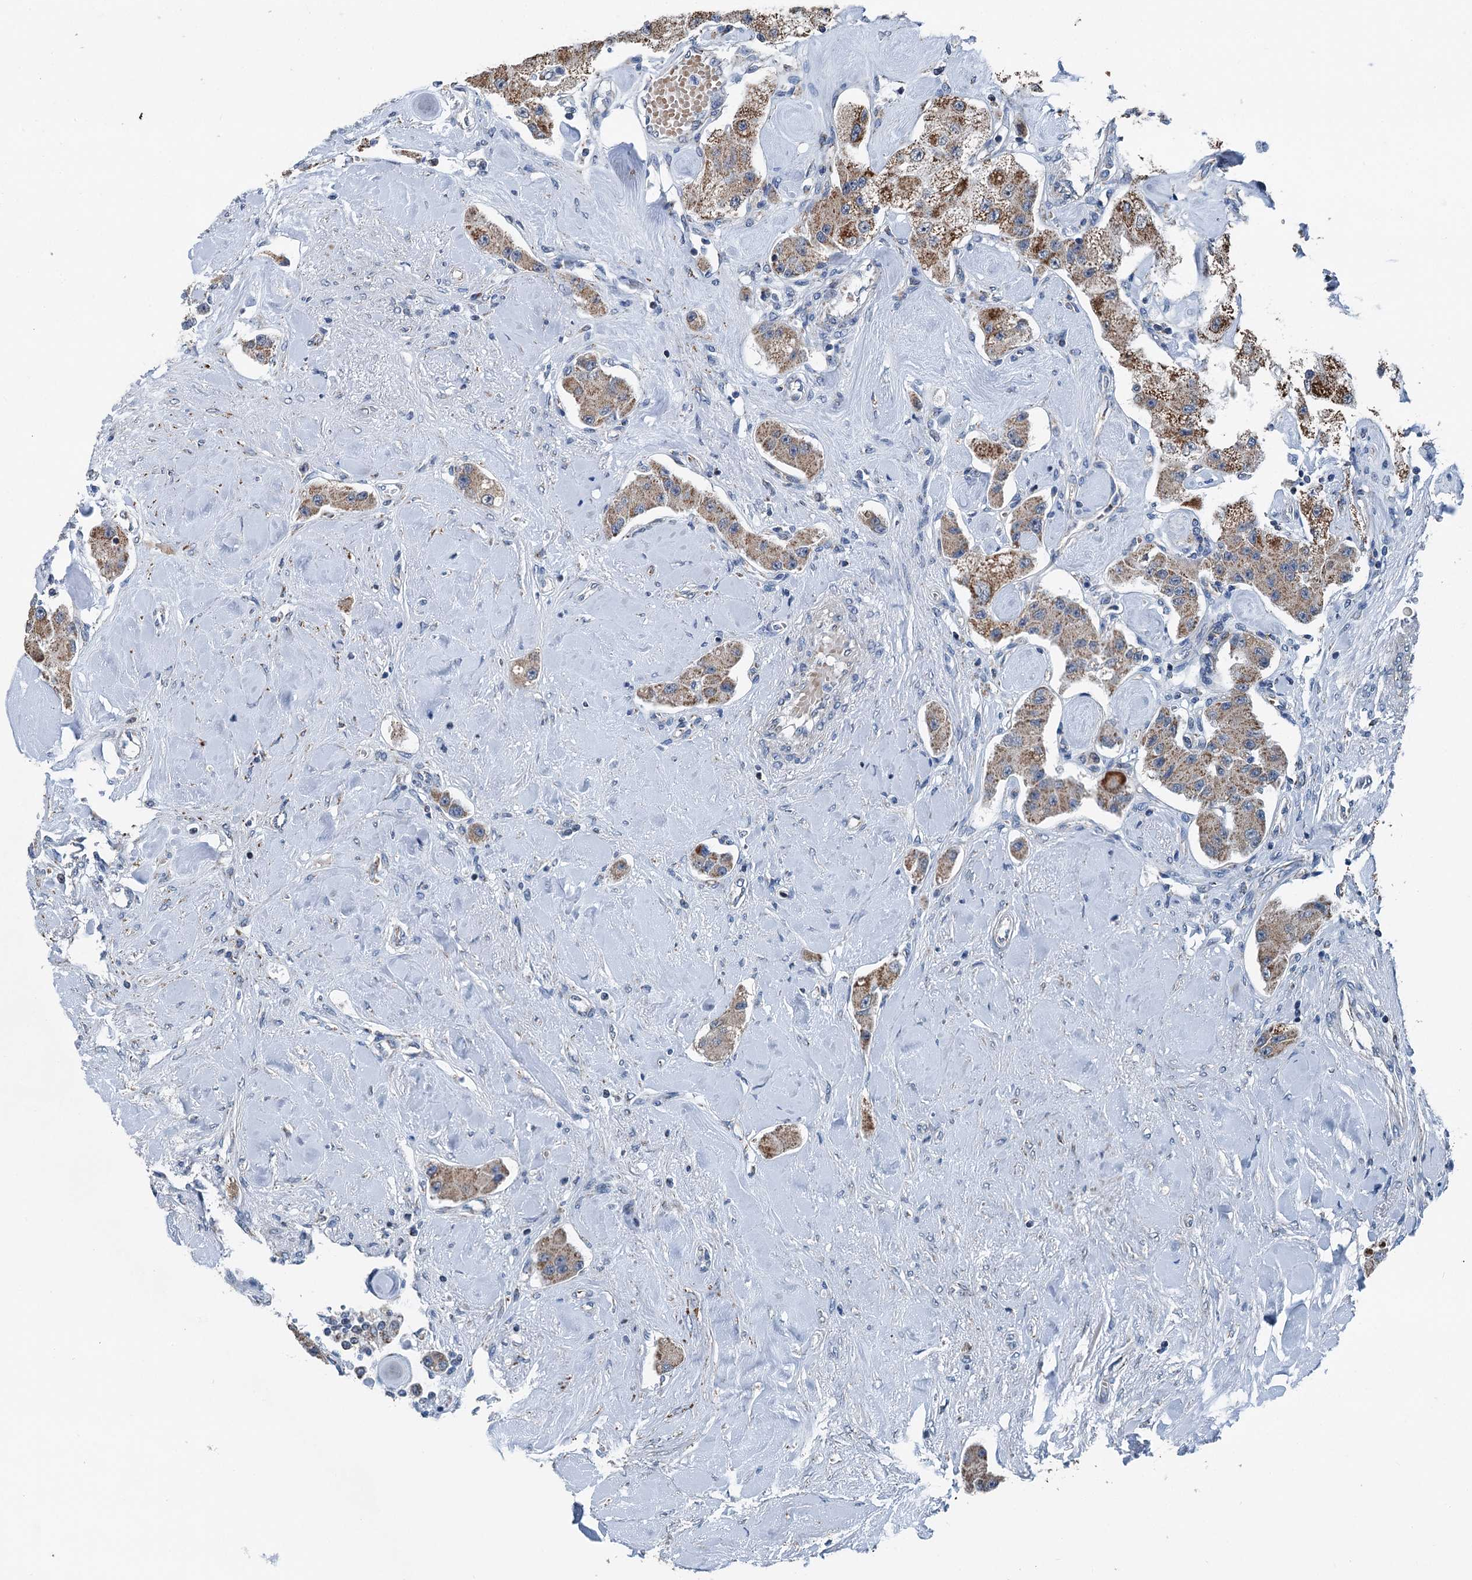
{"staining": {"intensity": "moderate", "quantity": ">75%", "location": "cytoplasmic/membranous"}, "tissue": "carcinoid", "cell_type": "Tumor cells", "image_type": "cancer", "snomed": [{"axis": "morphology", "description": "Carcinoid, malignant, NOS"}, {"axis": "topography", "description": "Pancreas"}], "caption": "This image reveals immunohistochemistry staining of carcinoid, with medium moderate cytoplasmic/membranous positivity in approximately >75% of tumor cells.", "gene": "TRPT1", "patient": {"sex": "male", "age": 41}}